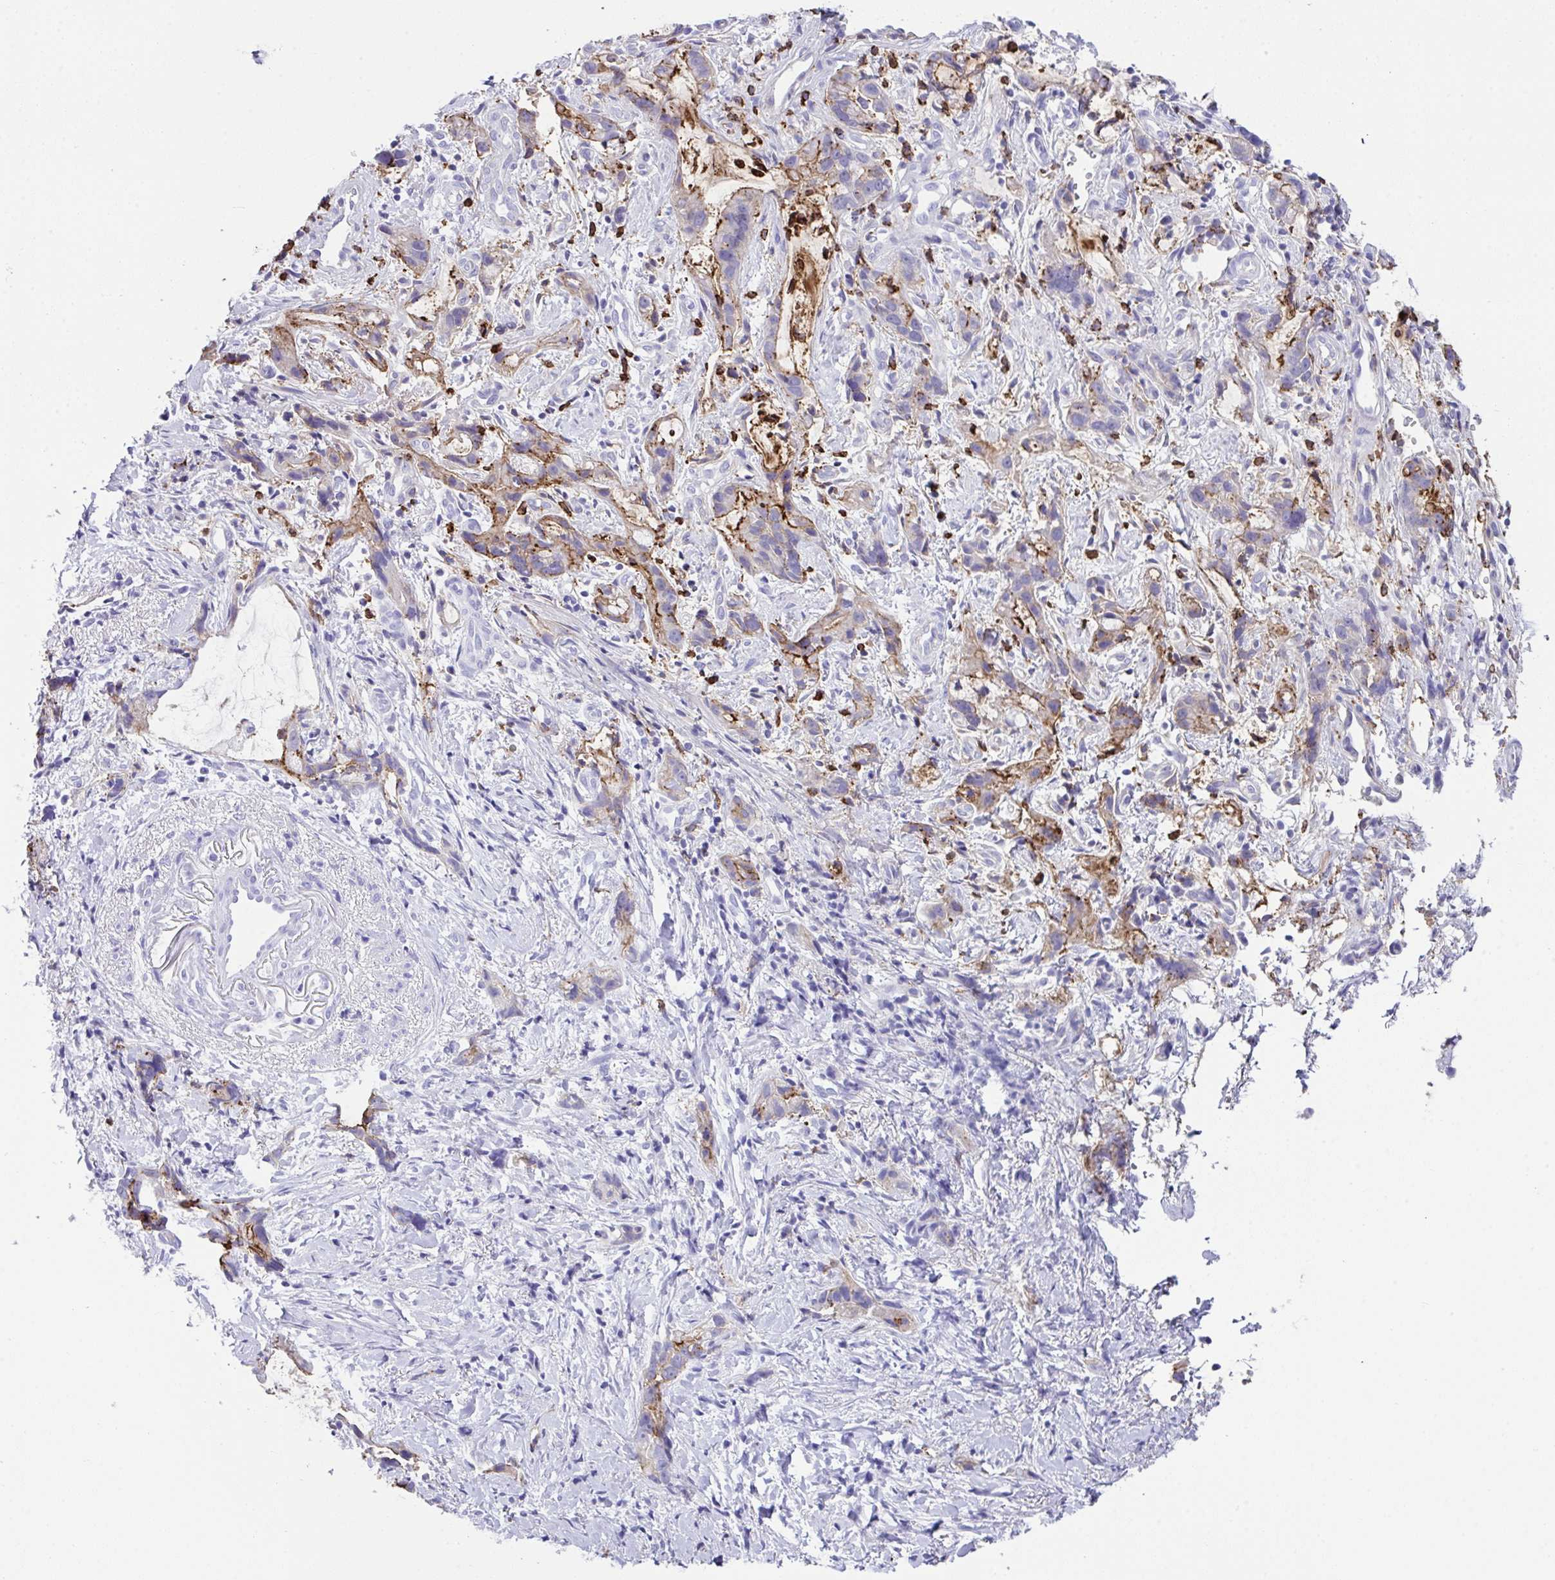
{"staining": {"intensity": "weak", "quantity": "<25%", "location": "cytoplasmic/membranous"}, "tissue": "stomach cancer", "cell_type": "Tumor cells", "image_type": "cancer", "snomed": [{"axis": "morphology", "description": "Adenocarcinoma, NOS"}, {"axis": "topography", "description": "Stomach"}], "caption": "Stomach cancer (adenocarcinoma) stained for a protein using immunohistochemistry reveals no expression tumor cells.", "gene": "LGALS4", "patient": {"sex": "male", "age": 55}}